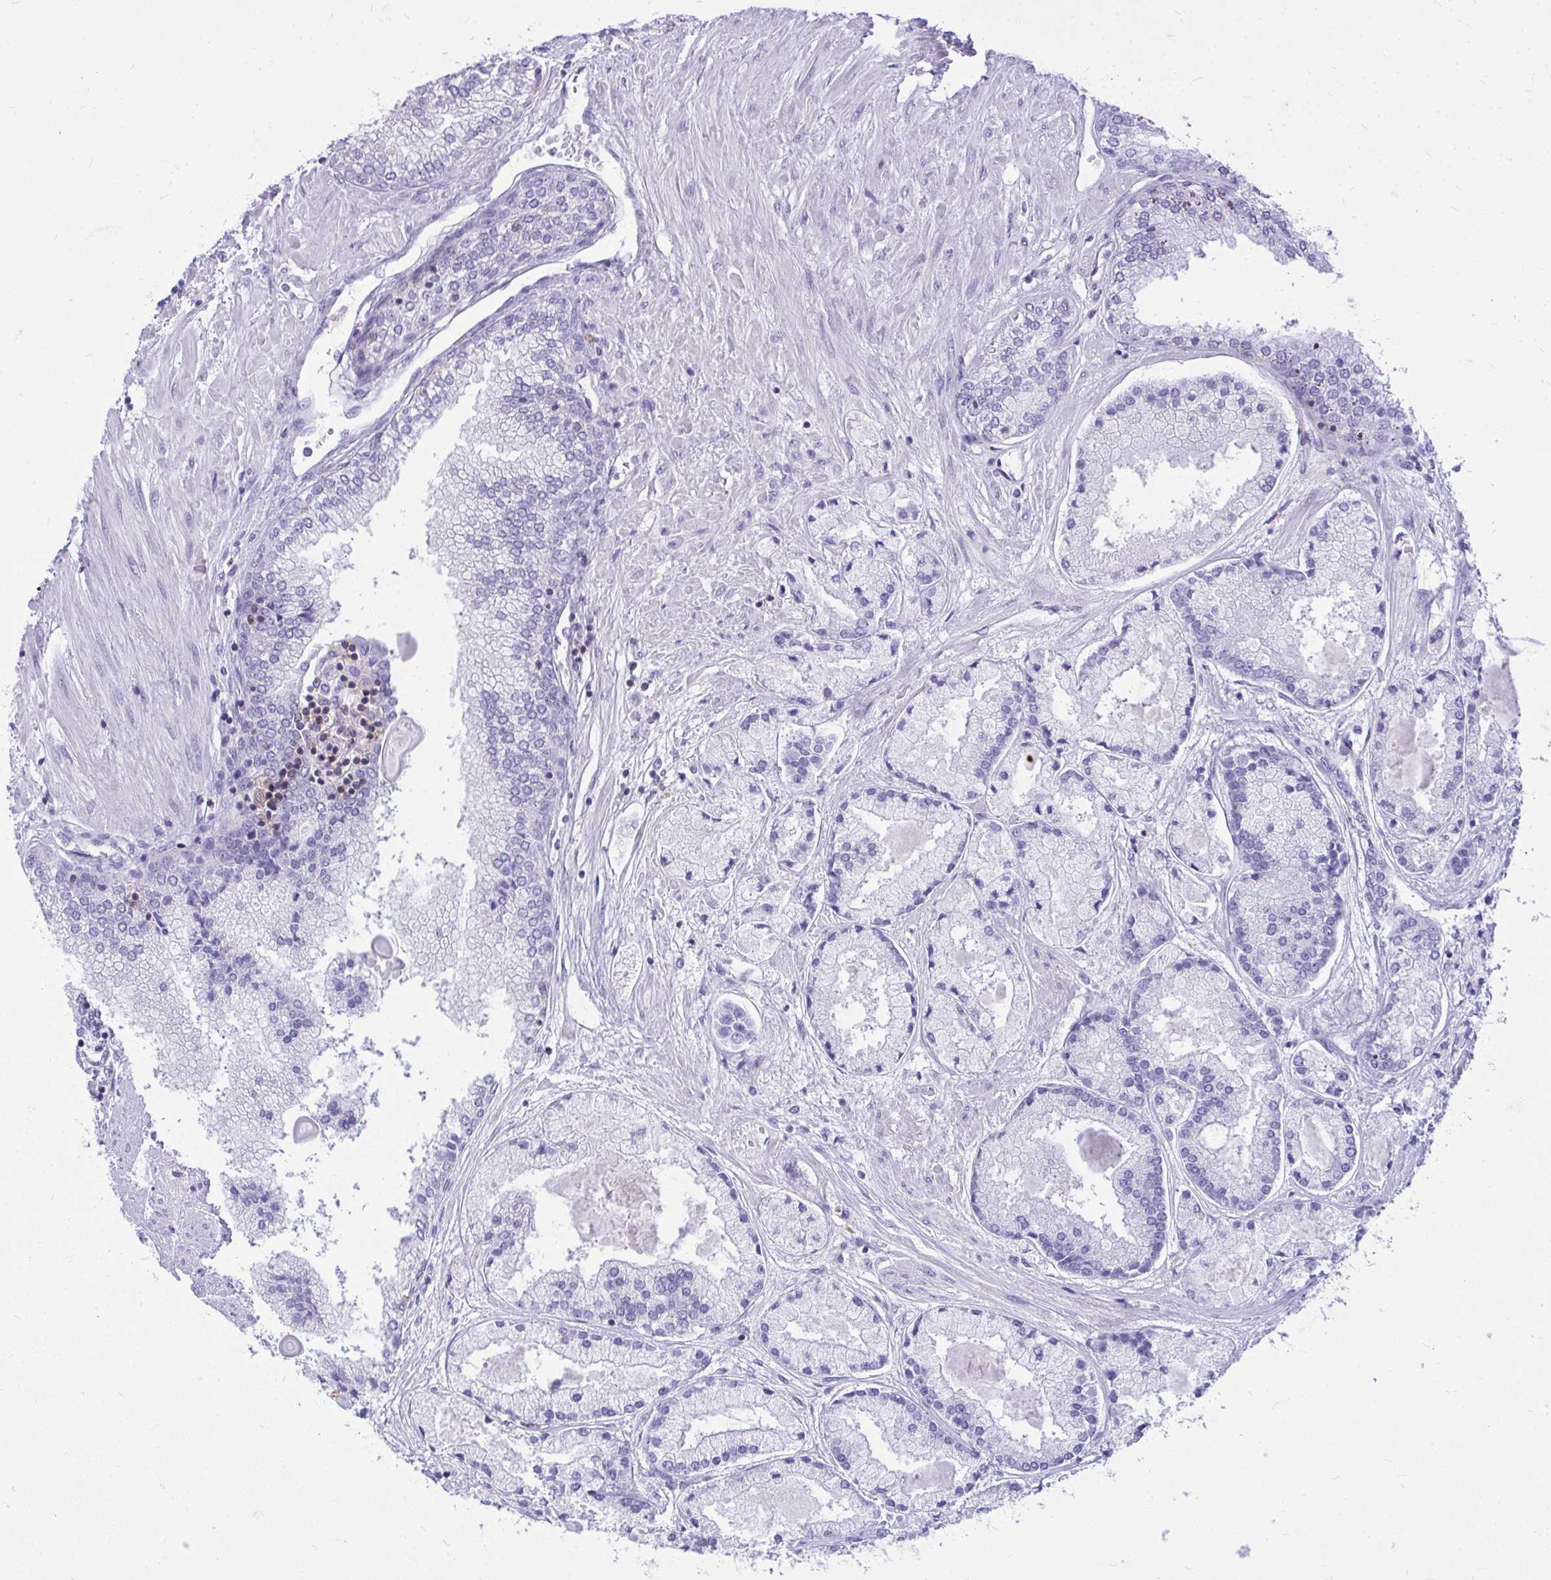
{"staining": {"intensity": "negative", "quantity": "none", "location": "none"}, "tissue": "prostate cancer", "cell_type": "Tumor cells", "image_type": "cancer", "snomed": [{"axis": "morphology", "description": "Adenocarcinoma, High grade"}, {"axis": "topography", "description": "Prostate"}], "caption": "DAB (3,3'-diaminobenzidine) immunohistochemical staining of human prostate cancer demonstrates no significant positivity in tumor cells. (Stains: DAB immunohistochemistry with hematoxylin counter stain, Microscopy: brightfield microscopy at high magnification).", "gene": "GPRIN3", "patient": {"sex": "male", "age": 67}}